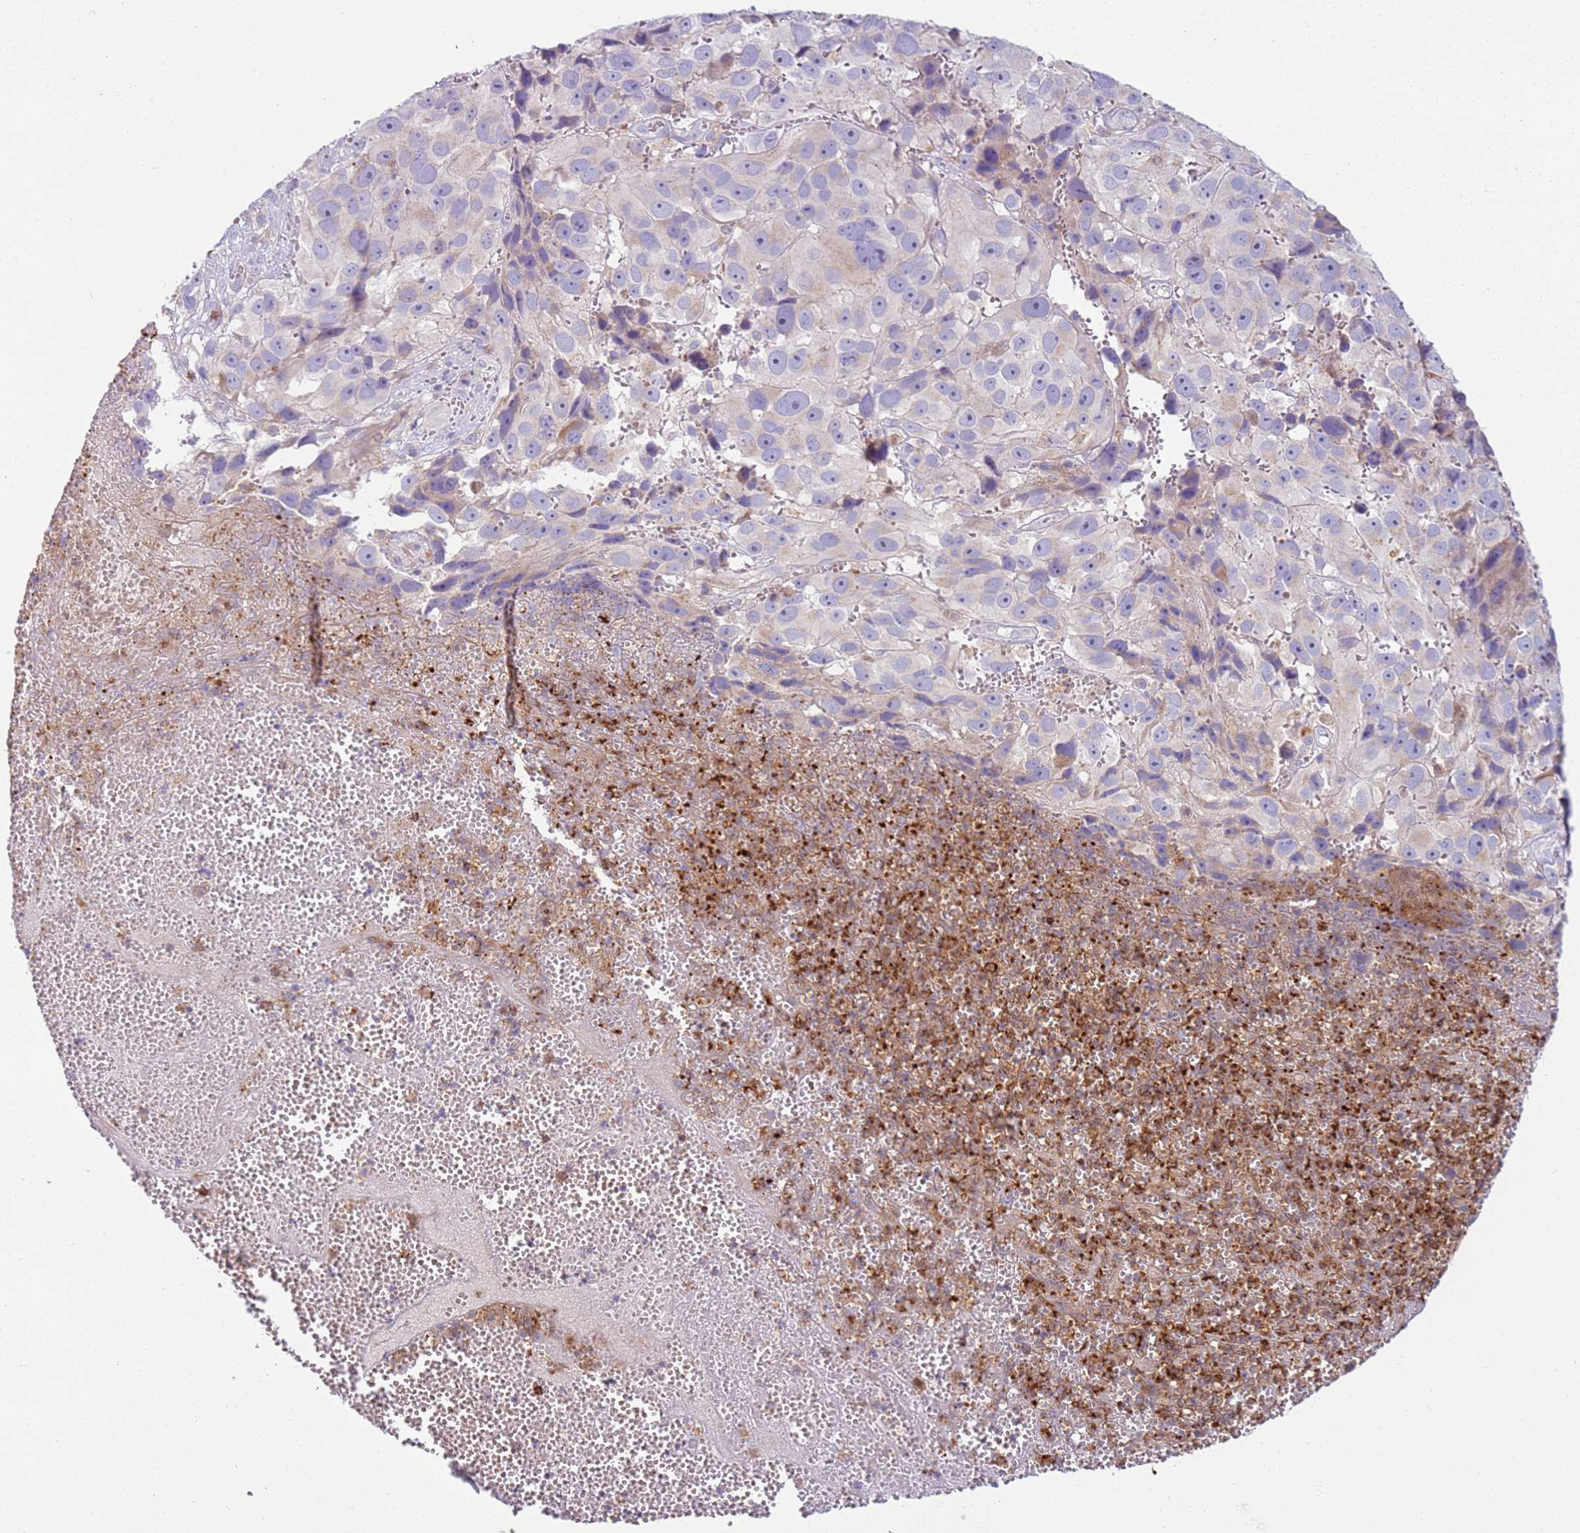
{"staining": {"intensity": "negative", "quantity": "none", "location": "none"}, "tissue": "melanoma", "cell_type": "Tumor cells", "image_type": "cancer", "snomed": [{"axis": "morphology", "description": "Malignant melanoma, NOS"}, {"axis": "topography", "description": "Skin"}], "caption": "DAB (3,3'-diaminobenzidine) immunohistochemical staining of malignant melanoma demonstrates no significant positivity in tumor cells.", "gene": "TTPAL", "patient": {"sex": "male", "age": 84}}